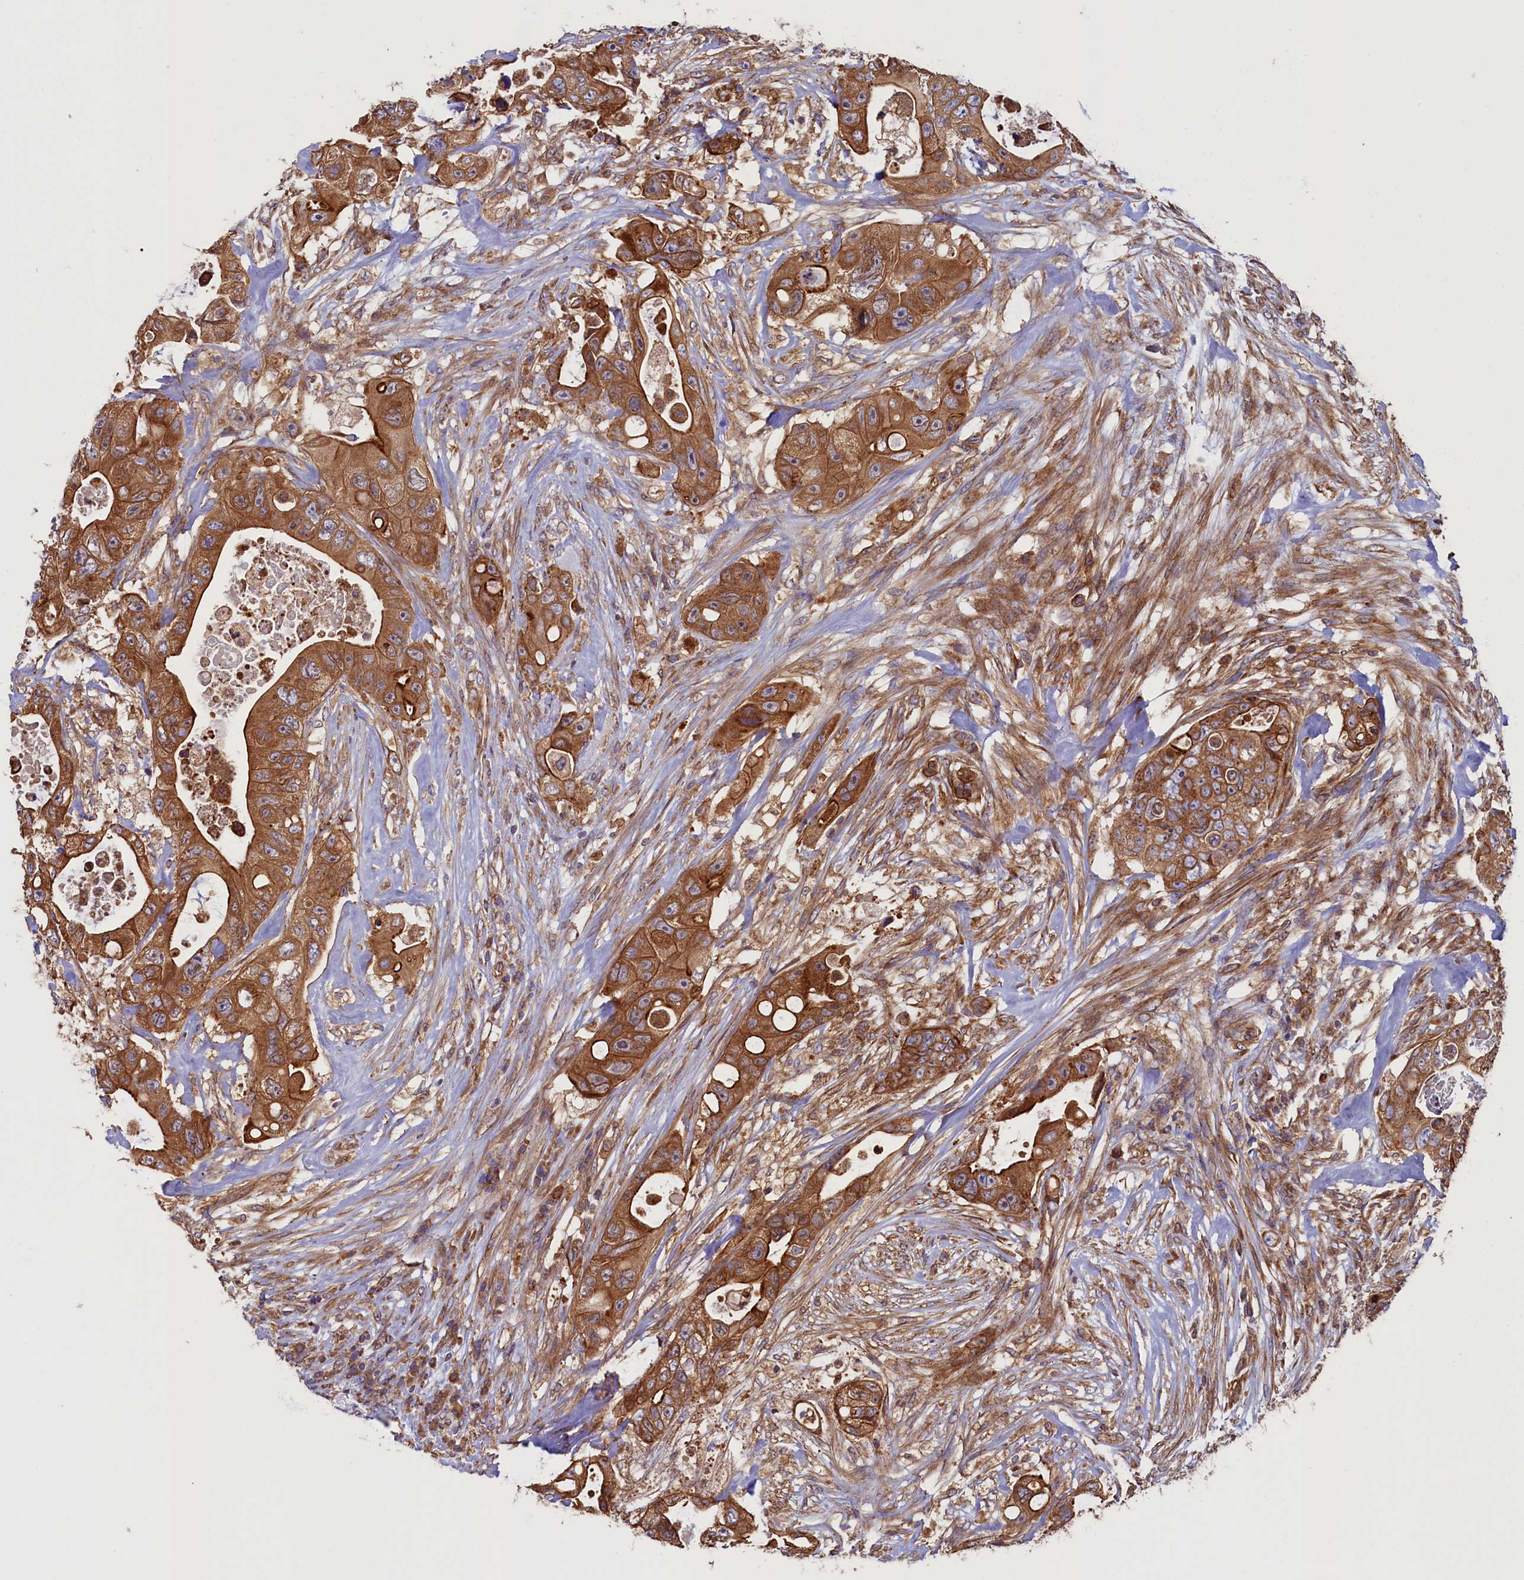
{"staining": {"intensity": "moderate", "quantity": ">75%", "location": "cytoplasmic/membranous"}, "tissue": "colorectal cancer", "cell_type": "Tumor cells", "image_type": "cancer", "snomed": [{"axis": "morphology", "description": "Adenocarcinoma, NOS"}, {"axis": "topography", "description": "Colon"}], "caption": "Colorectal cancer (adenocarcinoma) stained with DAB (3,3'-diaminobenzidine) immunohistochemistry (IHC) displays medium levels of moderate cytoplasmic/membranous expression in approximately >75% of tumor cells.", "gene": "ATXN2L", "patient": {"sex": "female", "age": 46}}